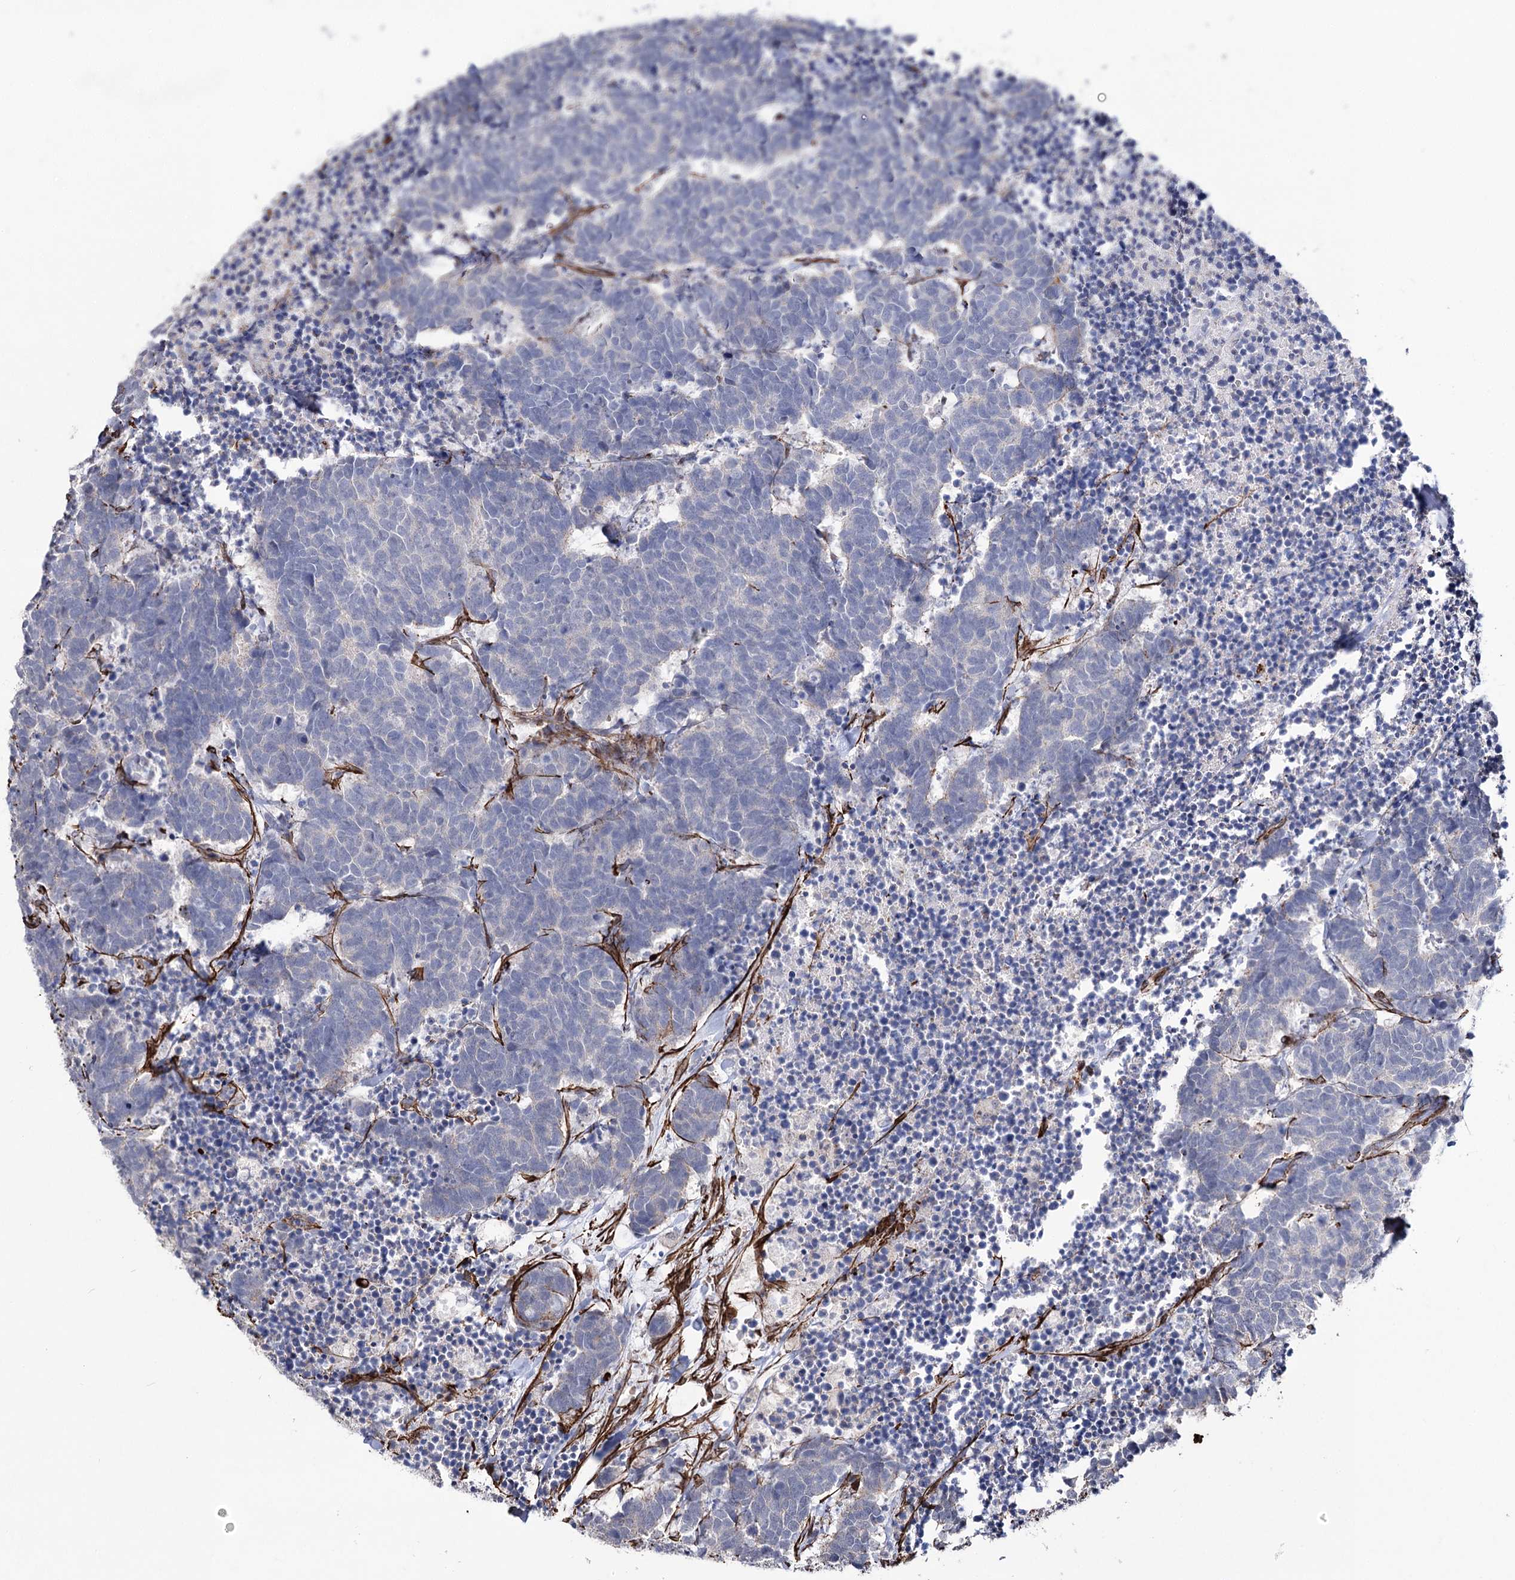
{"staining": {"intensity": "negative", "quantity": "none", "location": "none"}, "tissue": "carcinoid", "cell_type": "Tumor cells", "image_type": "cancer", "snomed": [{"axis": "morphology", "description": "Carcinoma, NOS"}, {"axis": "morphology", "description": "Carcinoid, malignant, NOS"}, {"axis": "topography", "description": "Urinary bladder"}], "caption": "High magnification brightfield microscopy of carcinoid stained with DAB (3,3'-diaminobenzidine) (brown) and counterstained with hematoxylin (blue): tumor cells show no significant staining.", "gene": "ARHGAP20", "patient": {"sex": "male", "age": 57}}